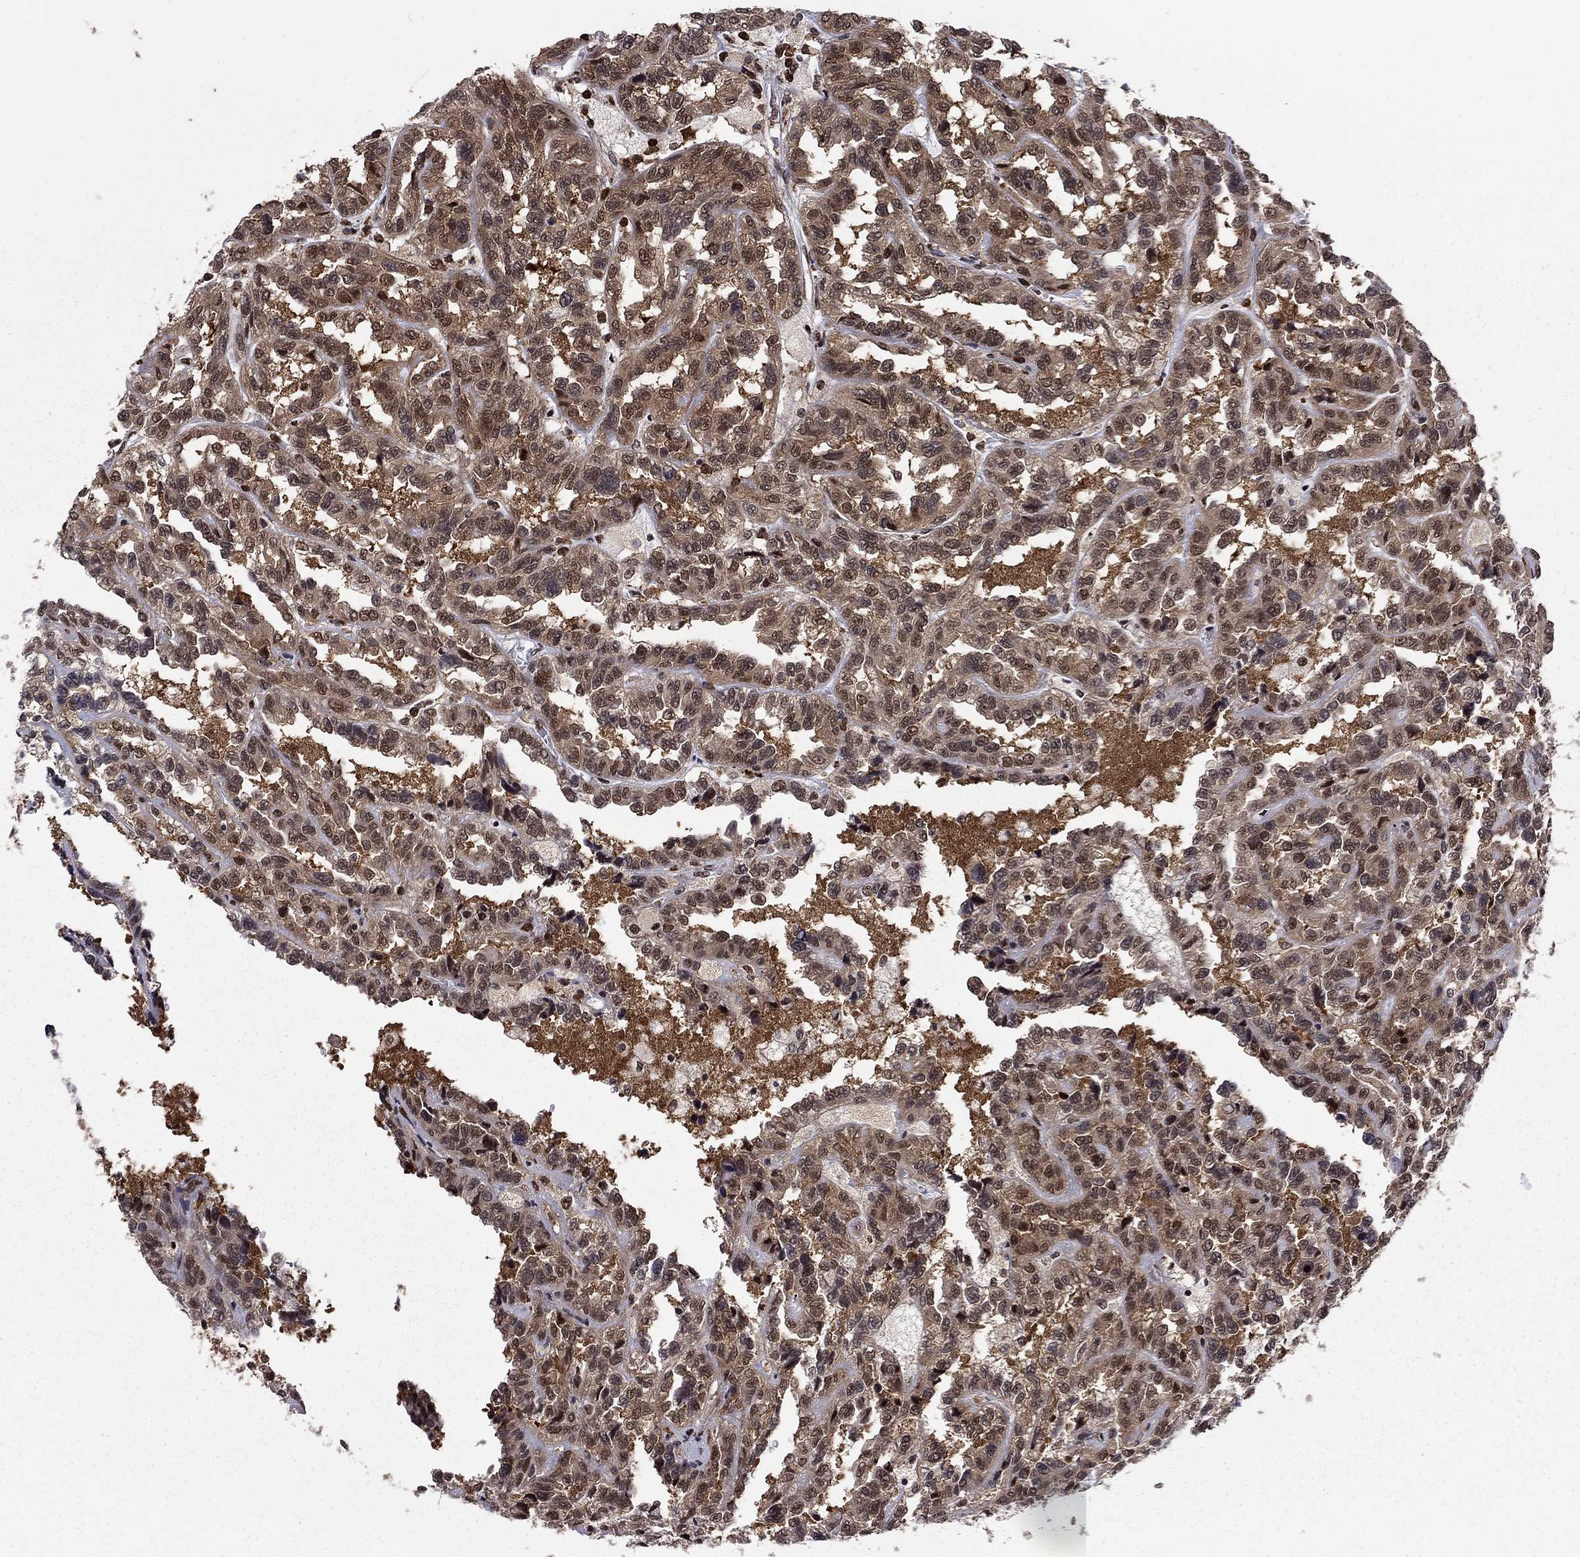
{"staining": {"intensity": "moderate", "quantity": "<25%", "location": "nuclear"}, "tissue": "renal cancer", "cell_type": "Tumor cells", "image_type": "cancer", "snomed": [{"axis": "morphology", "description": "Adenocarcinoma, NOS"}, {"axis": "topography", "description": "Kidney"}], "caption": "IHC (DAB (3,3'-diaminobenzidine)) staining of human renal adenocarcinoma reveals moderate nuclear protein expression in approximately <25% of tumor cells.", "gene": "PSMD2", "patient": {"sex": "male", "age": 79}}